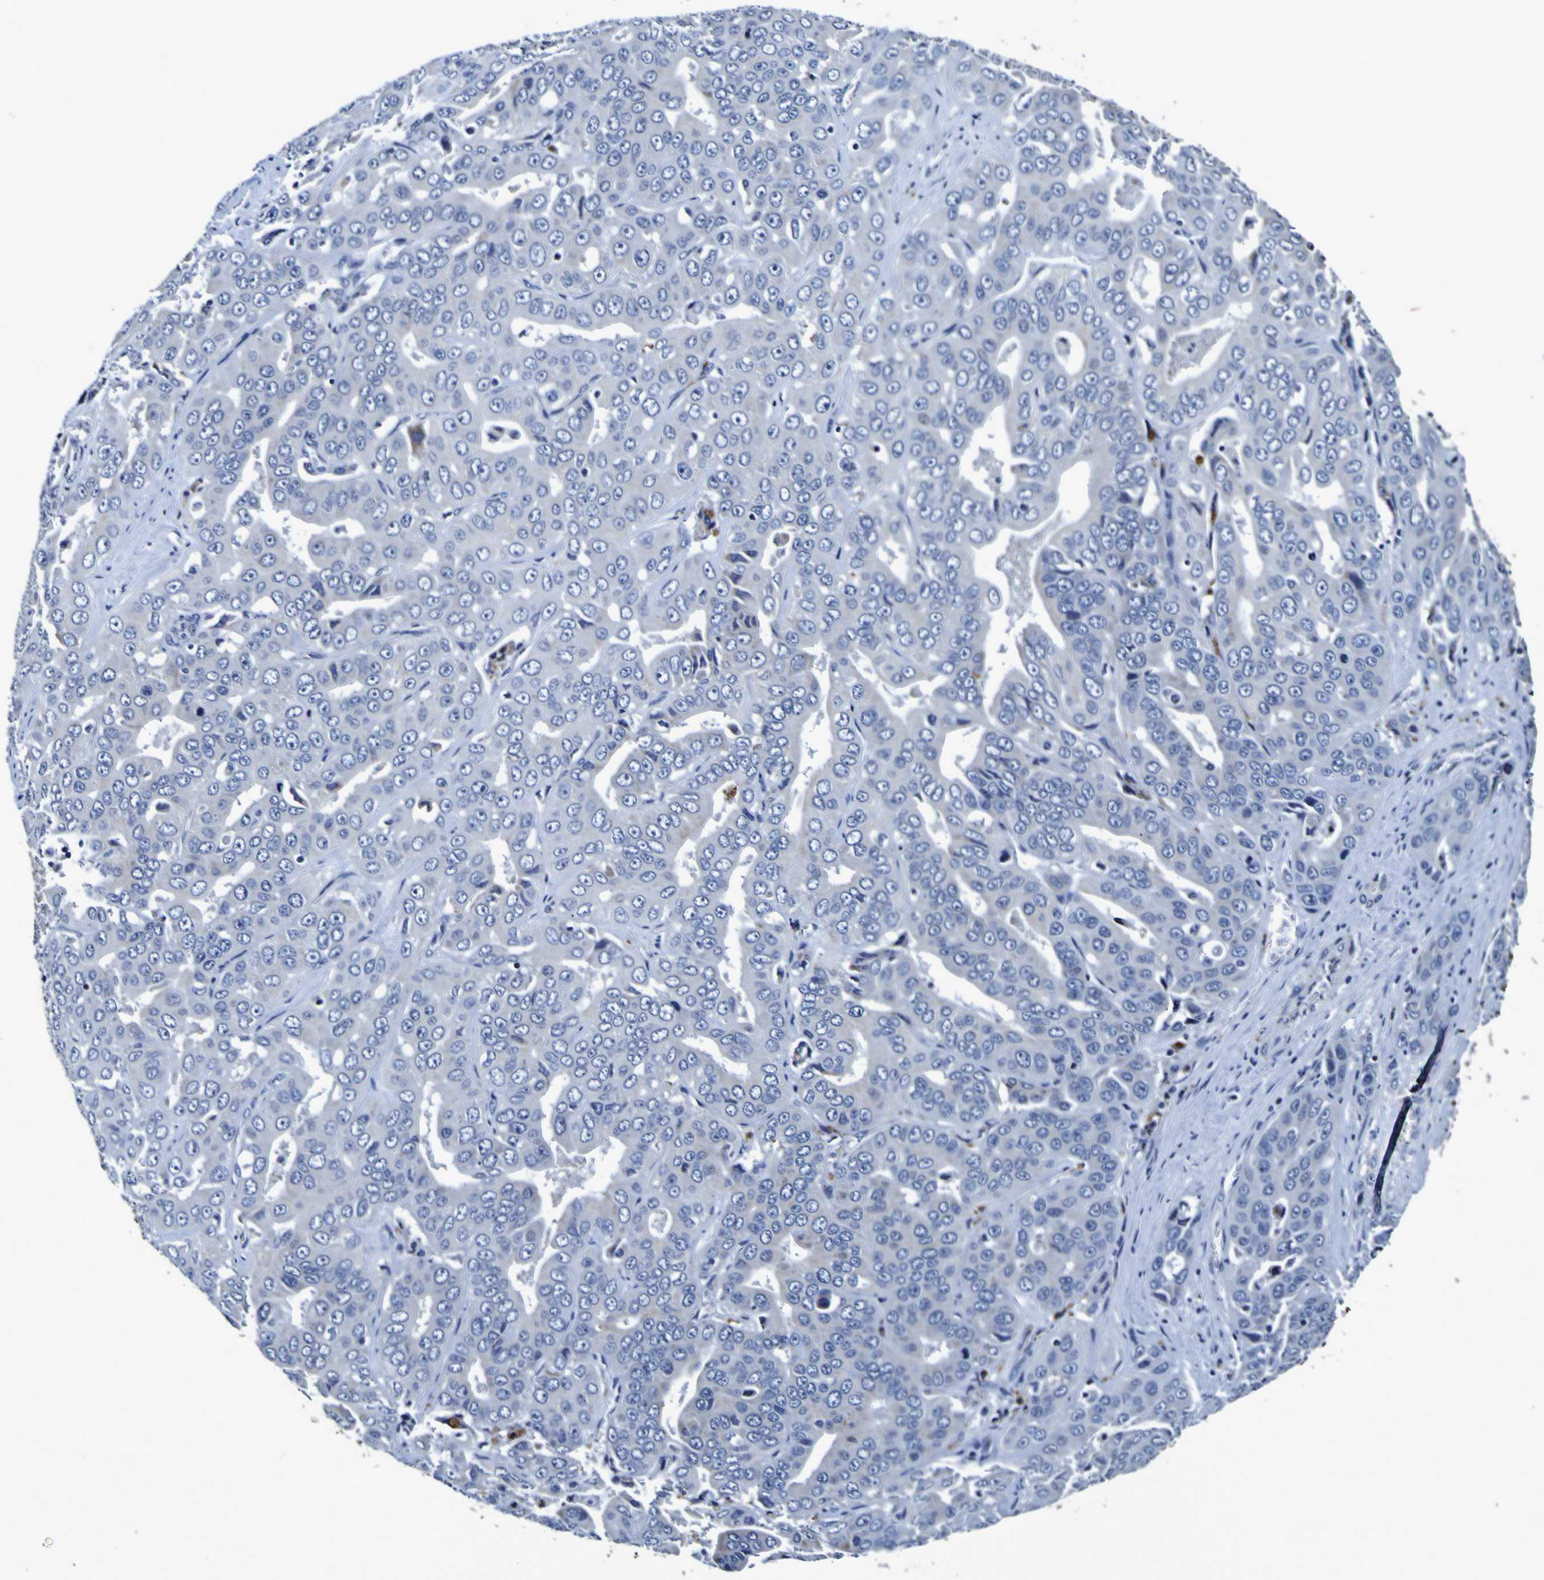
{"staining": {"intensity": "negative", "quantity": "none", "location": "none"}, "tissue": "liver cancer", "cell_type": "Tumor cells", "image_type": "cancer", "snomed": [{"axis": "morphology", "description": "Cholangiocarcinoma"}, {"axis": "topography", "description": "Liver"}], "caption": "Immunohistochemistry histopathology image of human cholangiocarcinoma (liver) stained for a protein (brown), which reveals no staining in tumor cells.", "gene": "PANK4", "patient": {"sex": "female", "age": 52}}